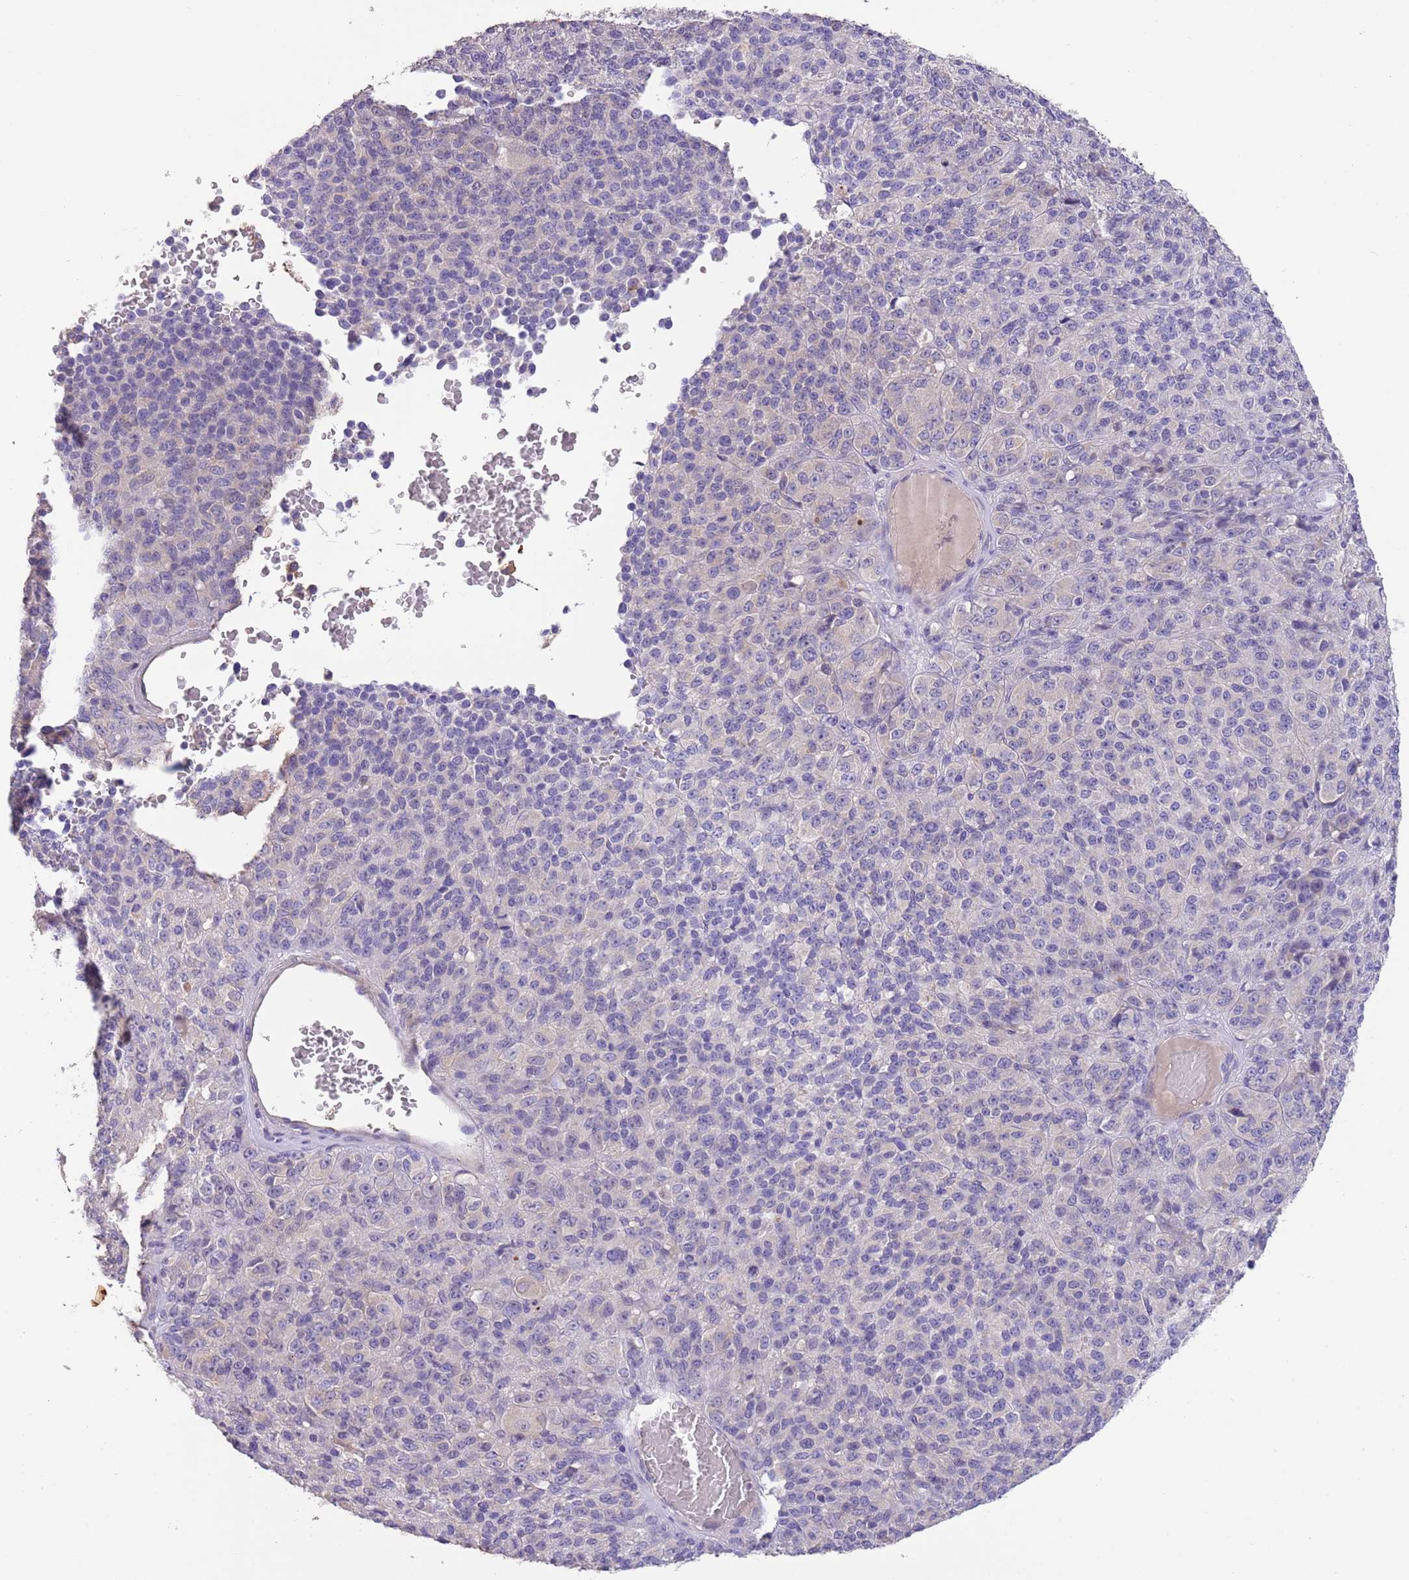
{"staining": {"intensity": "negative", "quantity": "none", "location": "none"}, "tissue": "melanoma", "cell_type": "Tumor cells", "image_type": "cancer", "snomed": [{"axis": "morphology", "description": "Malignant melanoma, Metastatic site"}, {"axis": "topography", "description": "Brain"}], "caption": "DAB immunohistochemical staining of malignant melanoma (metastatic site) demonstrates no significant expression in tumor cells.", "gene": "SFTPA1", "patient": {"sex": "female", "age": 56}}